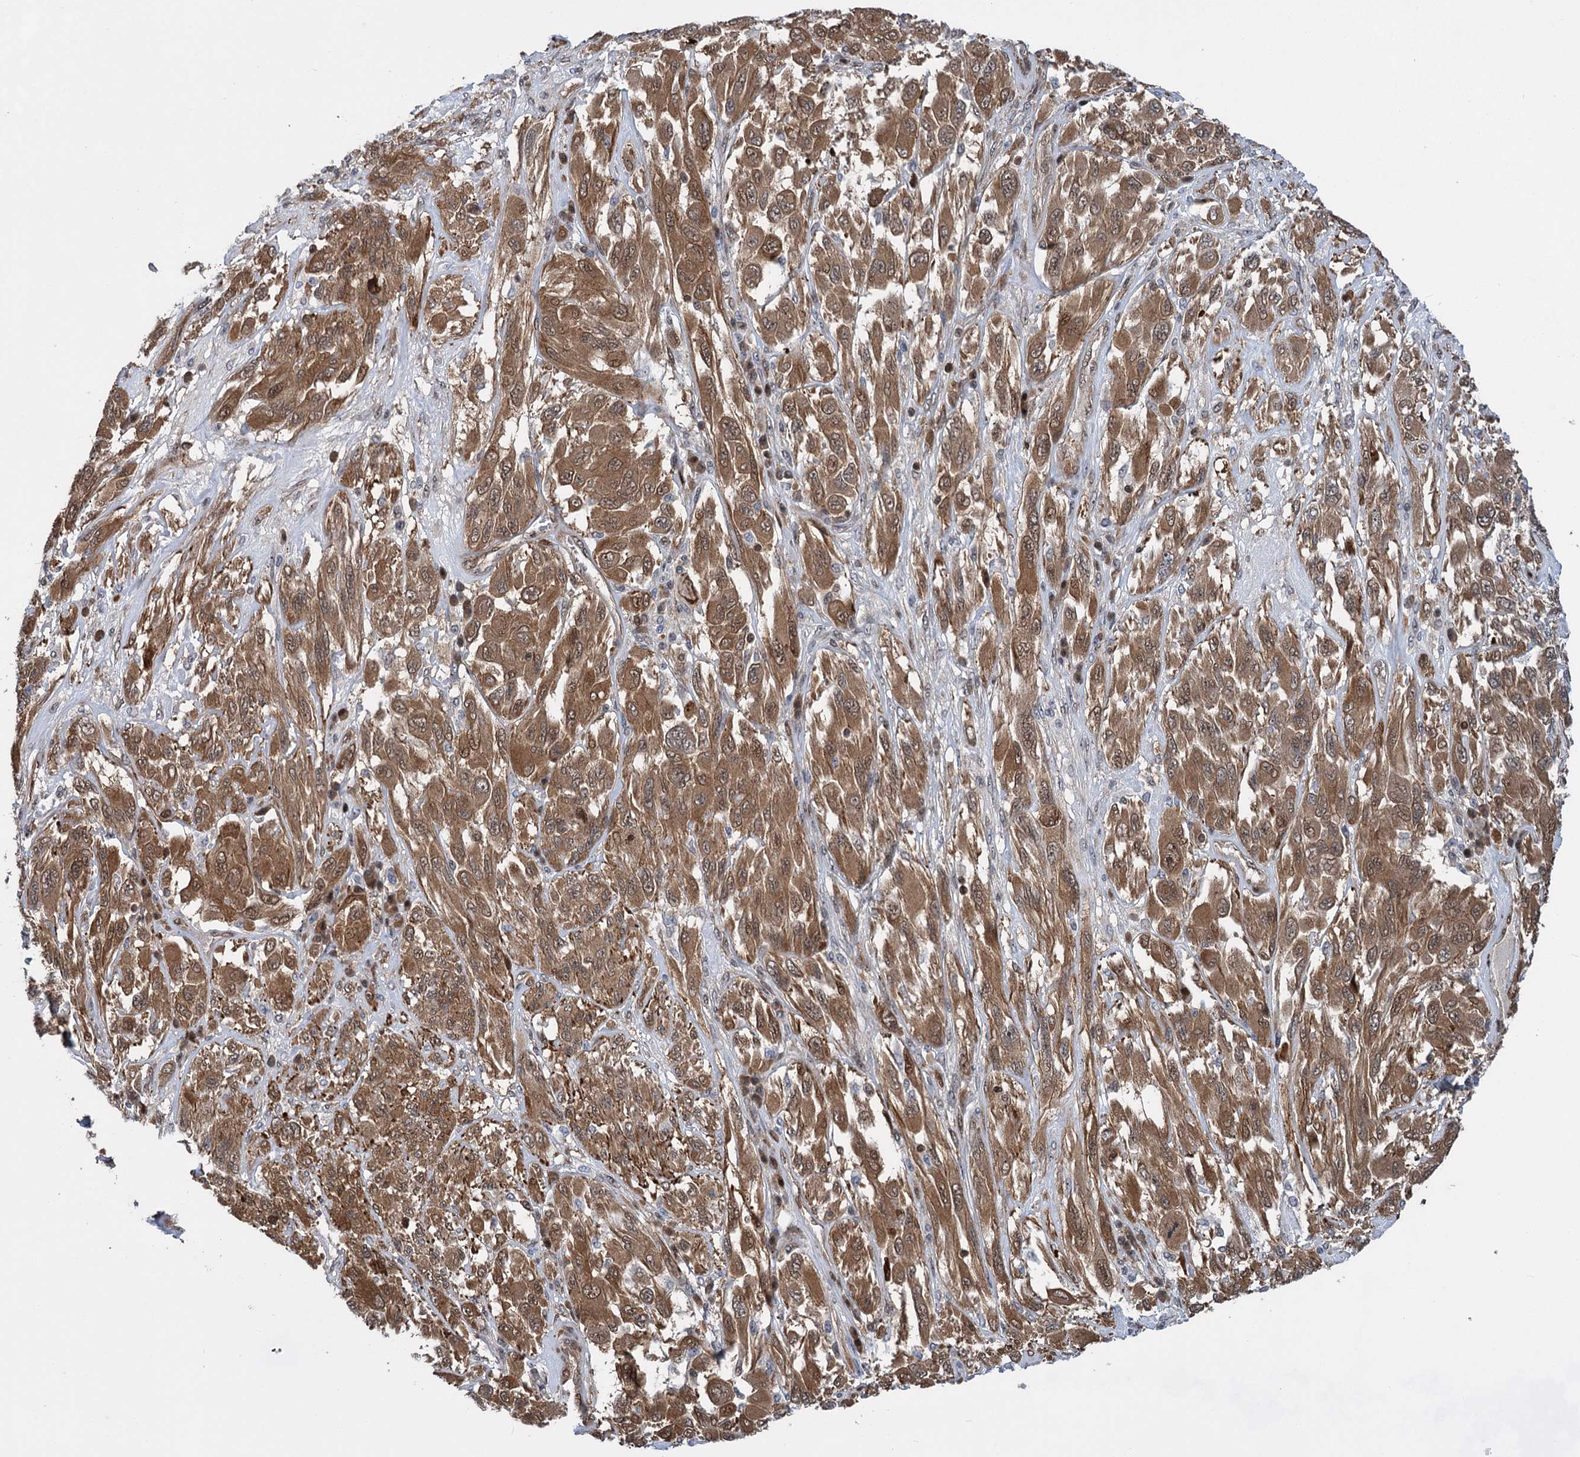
{"staining": {"intensity": "moderate", "quantity": ">75%", "location": "cytoplasmic/membranous"}, "tissue": "melanoma", "cell_type": "Tumor cells", "image_type": "cancer", "snomed": [{"axis": "morphology", "description": "Malignant melanoma, NOS"}, {"axis": "topography", "description": "Skin"}], "caption": "This is a photomicrograph of immunohistochemistry staining of malignant melanoma, which shows moderate staining in the cytoplasmic/membranous of tumor cells.", "gene": "GPBP1", "patient": {"sex": "female", "age": 91}}